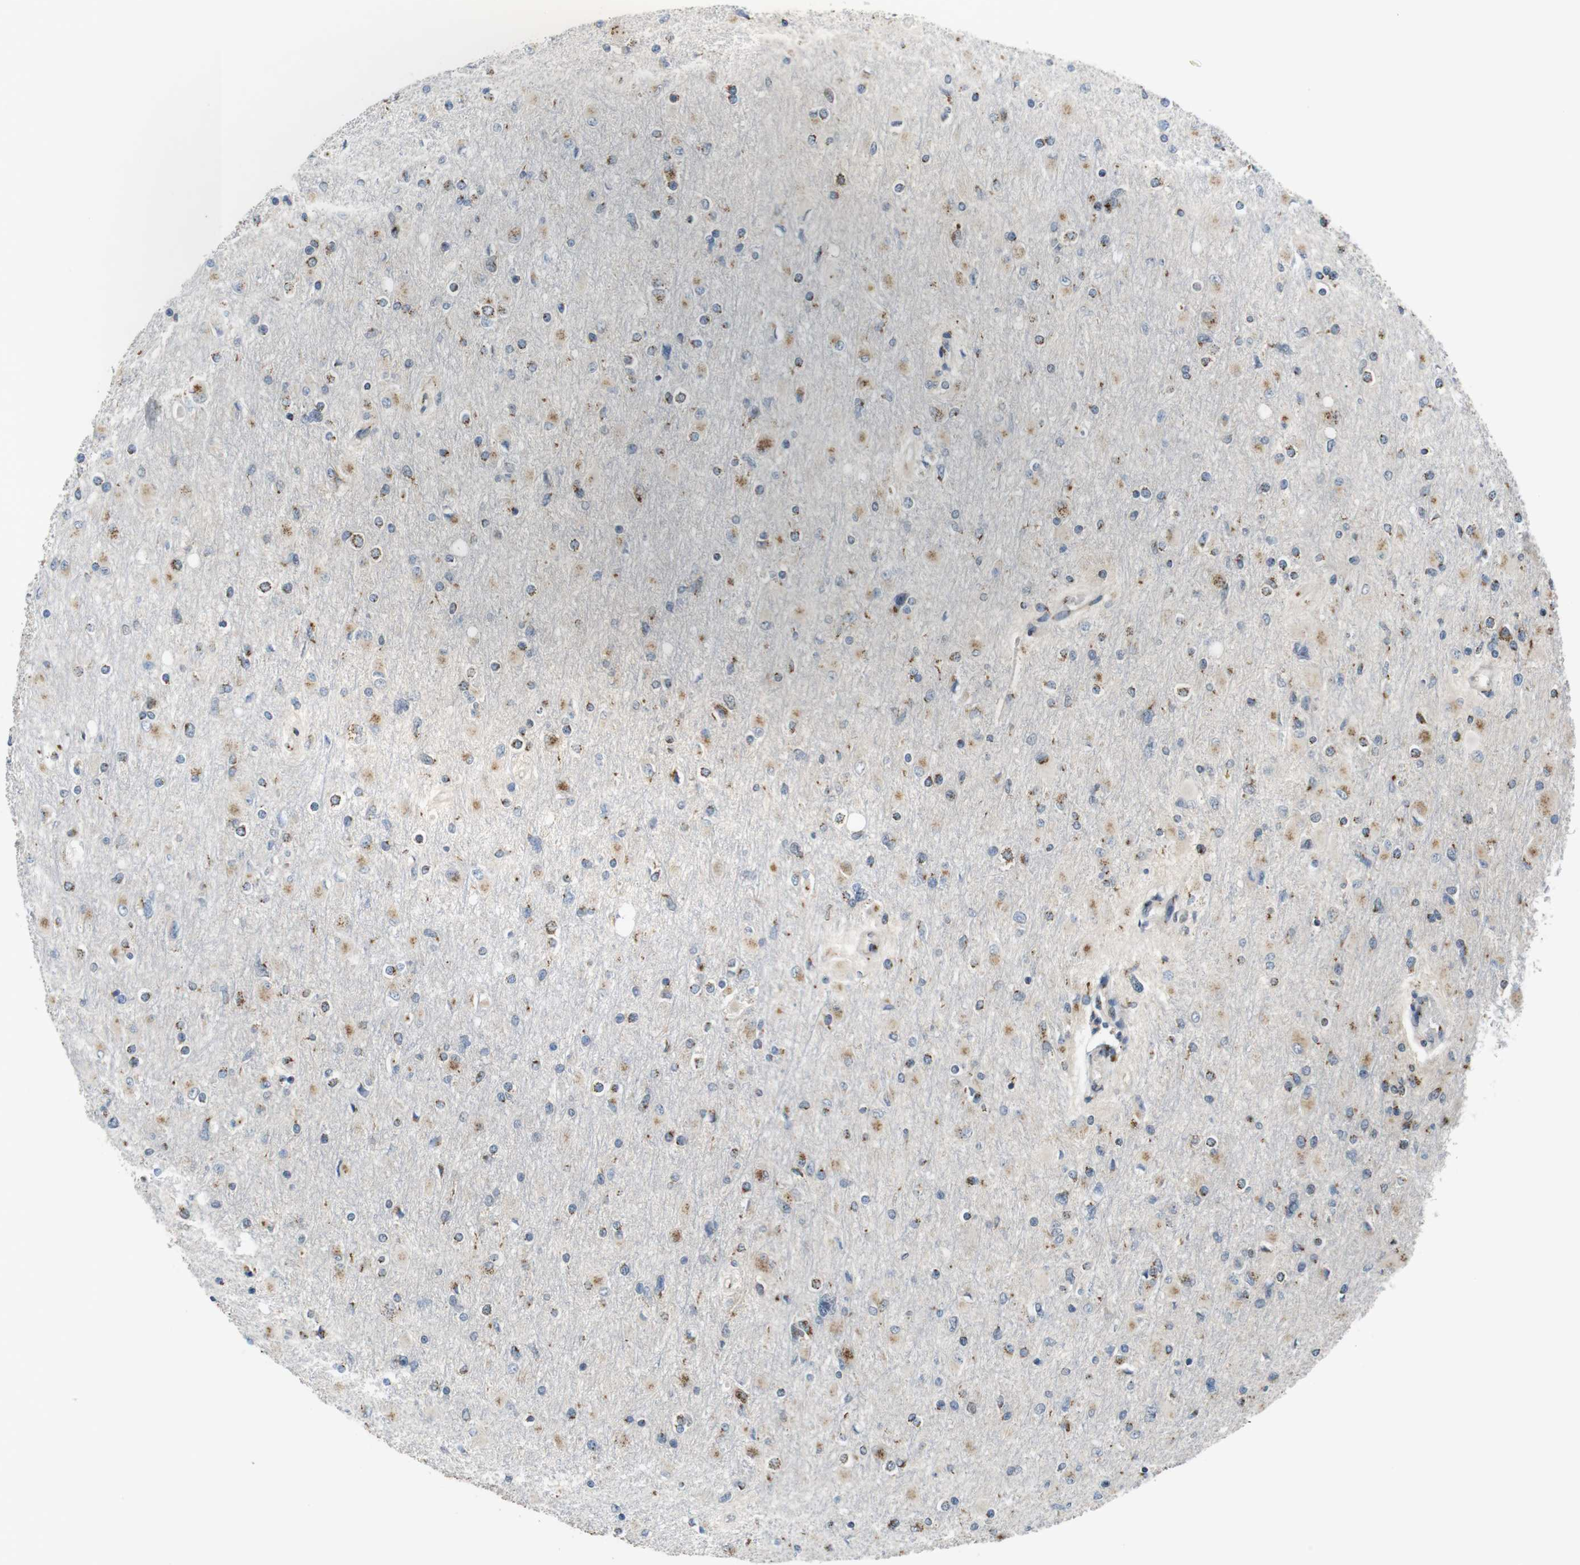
{"staining": {"intensity": "moderate", "quantity": ">75%", "location": "cytoplasmic/membranous"}, "tissue": "glioma", "cell_type": "Tumor cells", "image_type": "cancer", "snomed": [{"axis": "morphology", "description": "Glioma, malignant, High grade"}, {"axis": "topography", "description": "Cerebral cortex"}], "caption": "A micrograph of human glioma stained for a protein displays moderate cytoplasmic/membranous brown staining in tumor cells.", "gene": "ZFPL1", "patient": {"sex": "female", "age": 36}}